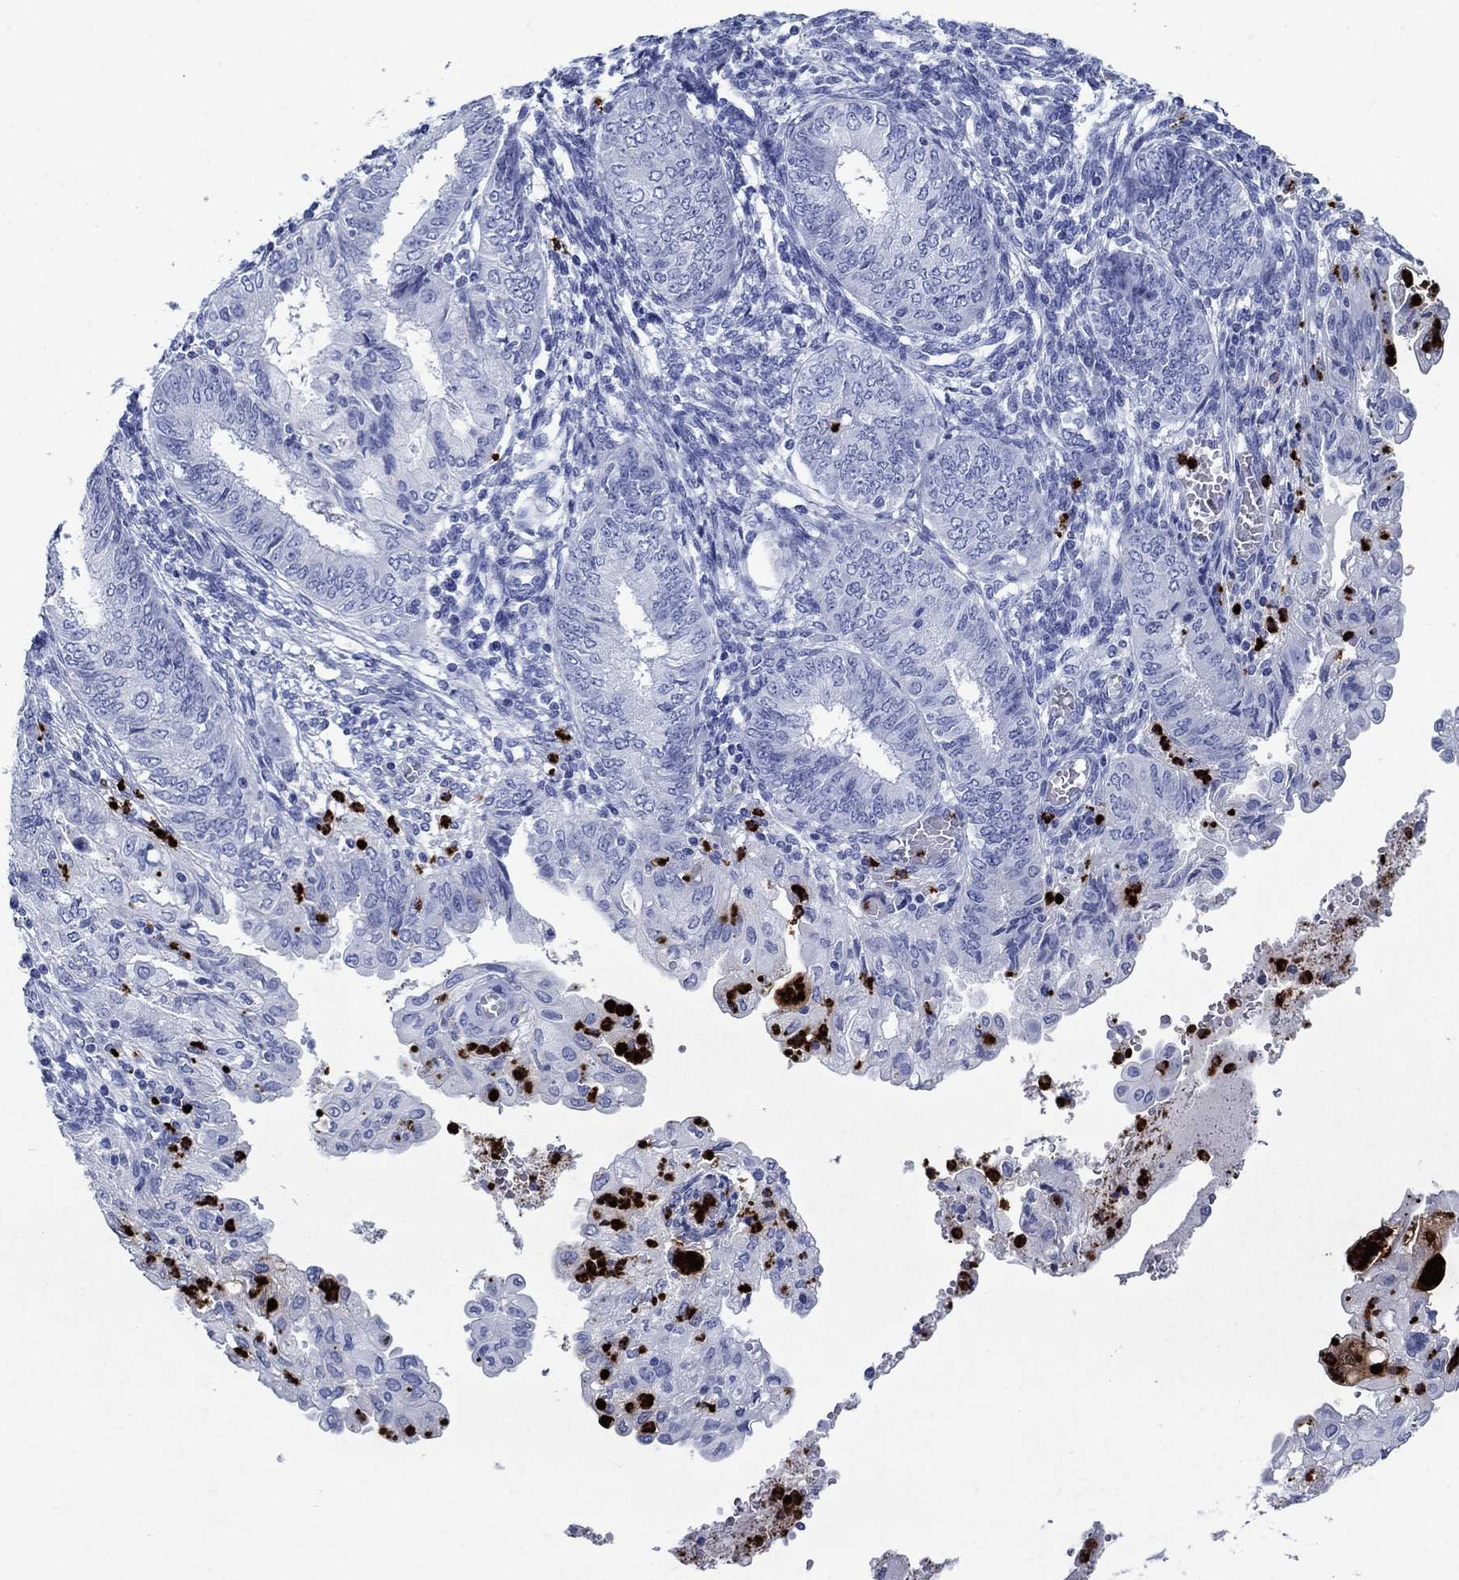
{"staining": {"intensity": "negative", "quantity": "none", "location": "none"}, "tissue": "endometrial cancer", "cell_type": "Tumor cells", "image_type": "cancer", "snomed": [{"axis": "morphology", "description": "Adenocarcinoma, NOS"}, {"axis": "topography", "description": "Endometrium"}], "caption": "Human adenocarcinoma (endometrial) stained for a protein using immunohistochemistry displays no positivity in tumor cells.", "gene": "AZU1", "patient": {"sex": "female", "age": 68}}